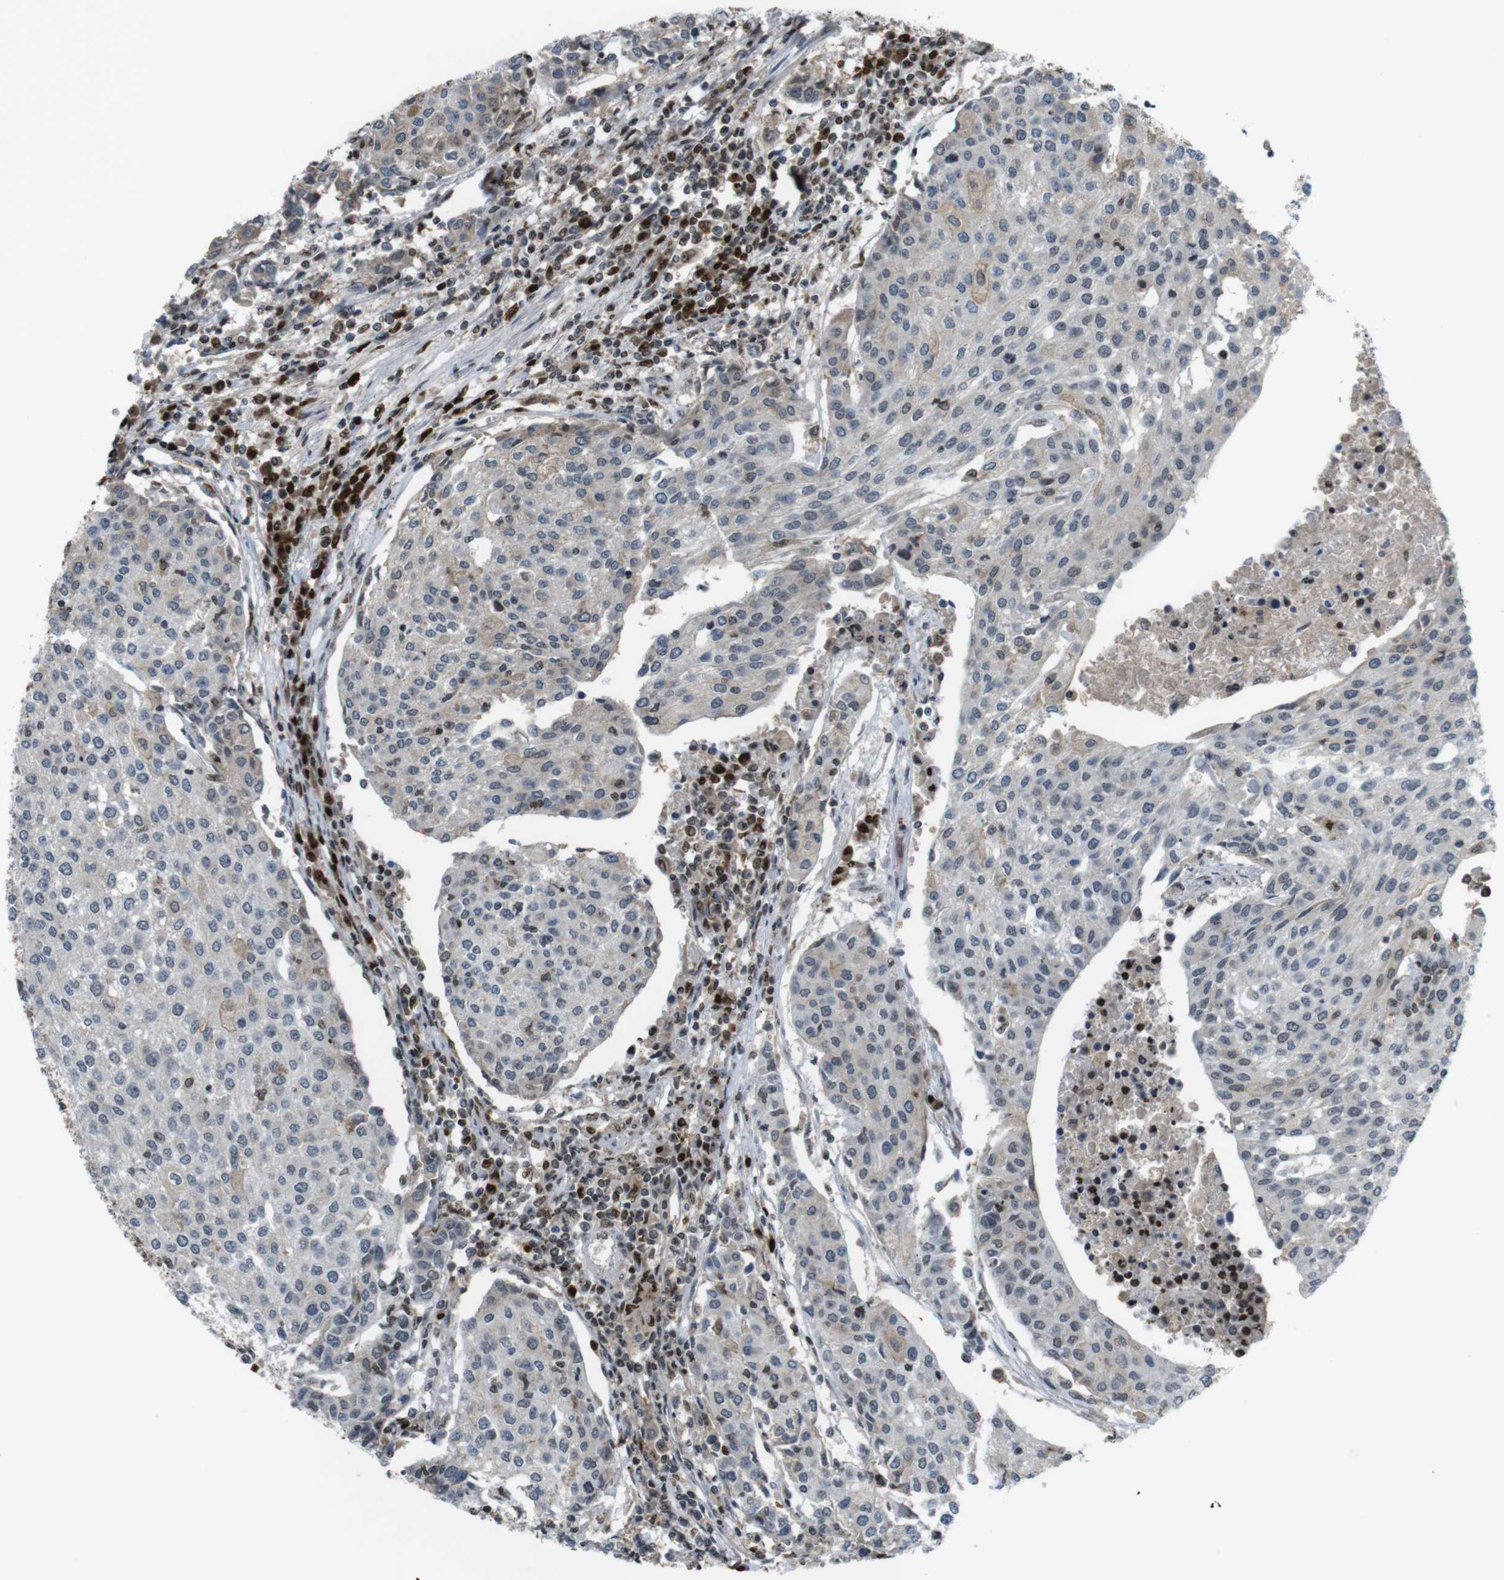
{"staining": {"intensity": "weak", "quantity": "25%-75%", "location": "cytoplasmic/membranous"}, "tissue": "urothelial cancer", "cell_type": "Tumor cells", "image_type": "cancer", "snomed": [{"axis": "morphology", "description": "Urothelial carcinoma, High grade"}, {"axis": "topography", "description": "Urinary bladder"}], "caption": "Urothelial cancer was stained to show a protein in brown. There is low levels of weak cytoplasmic/membranous positivity in about 25%-75% of tumor cells.", "gene": "SUB1", "patient": {"sex": "female", "age": 85}}